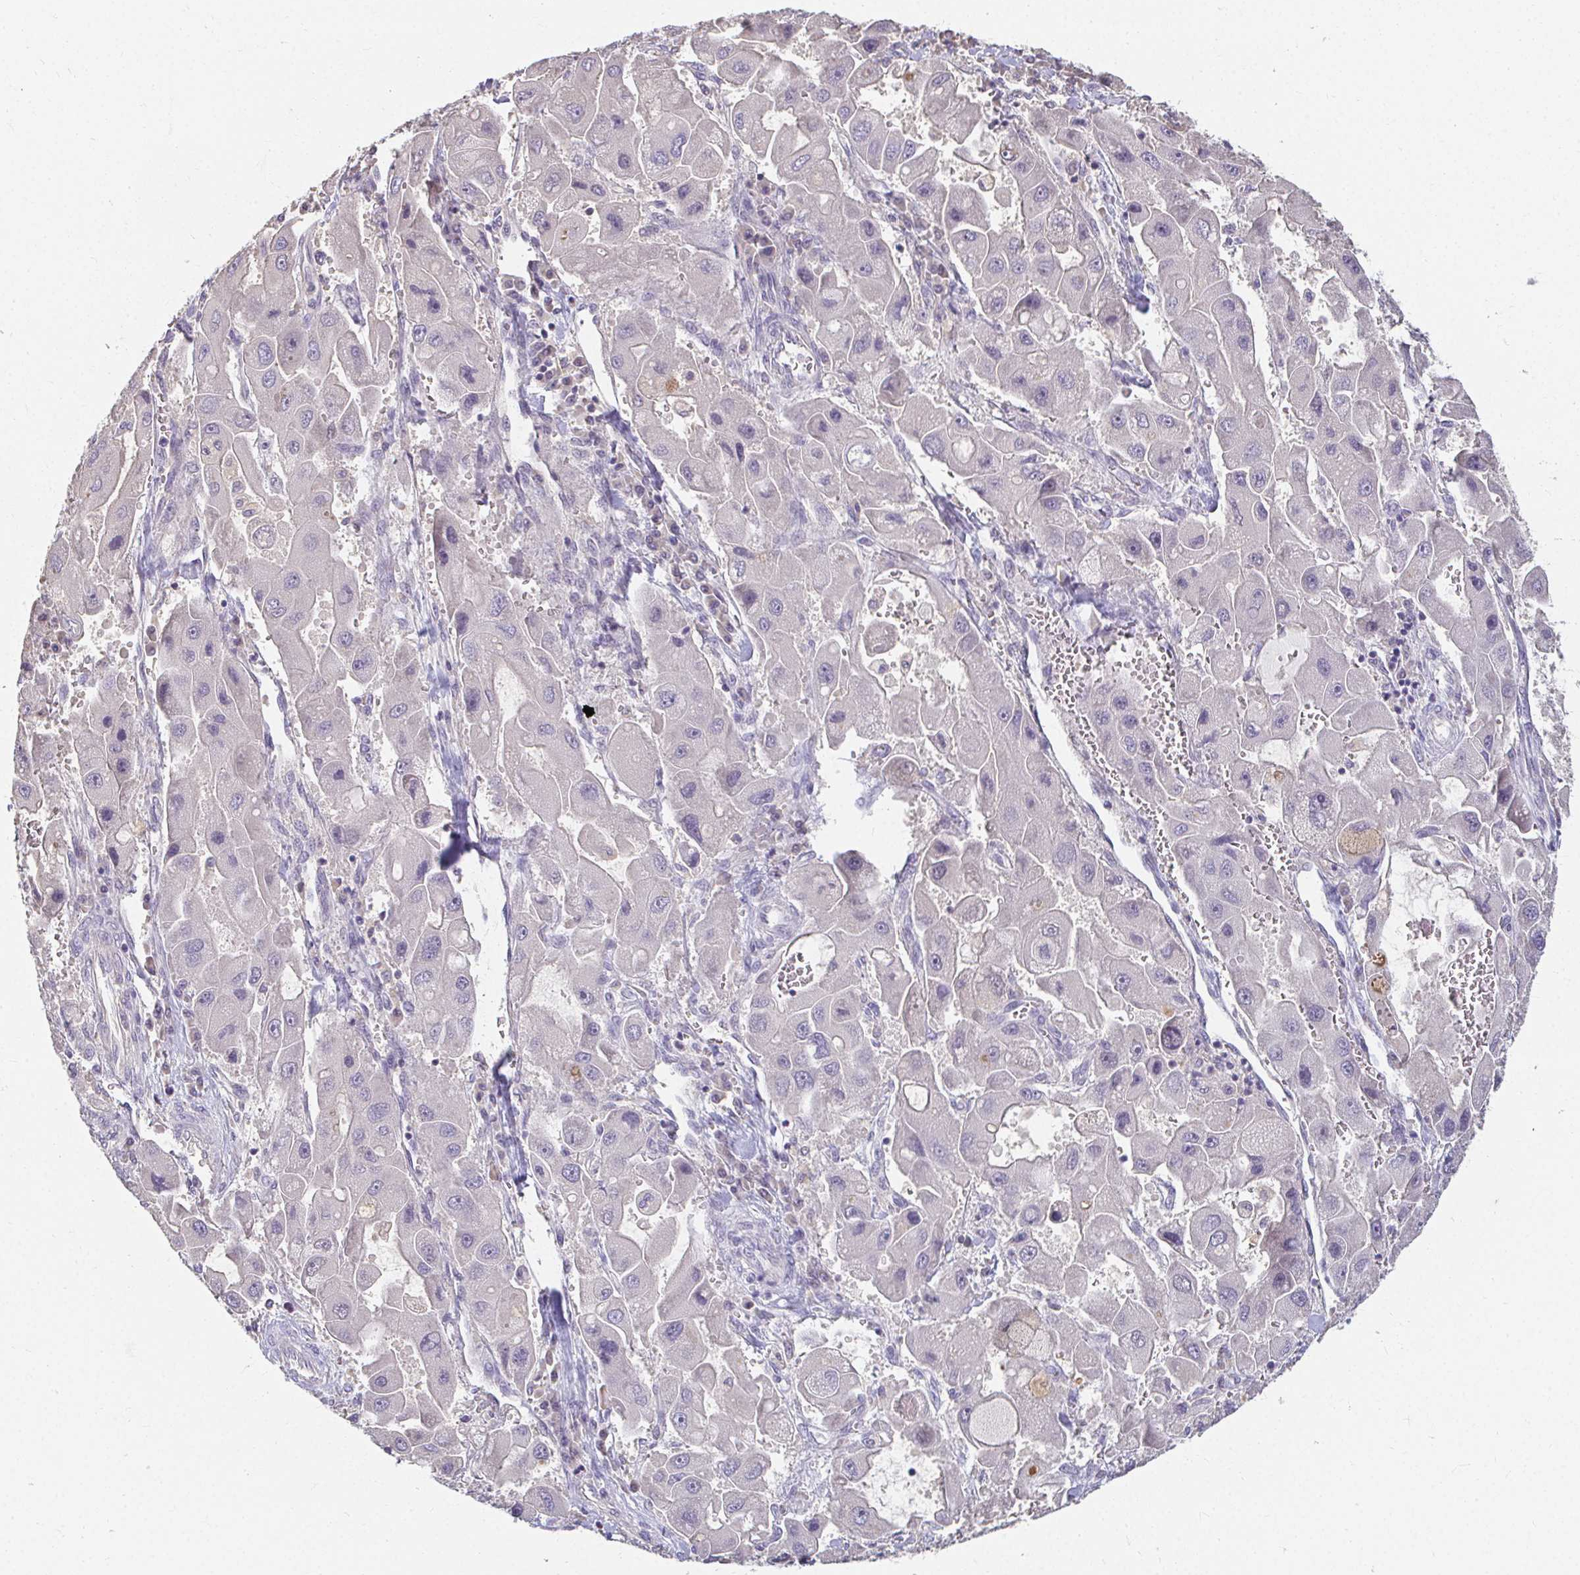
{"staining": {"intensity": "negative", "quantity": "none", "location": "none"}, "tissue": "liver cancer", "cell_type": "Tumor cells", "image_type": "cancer", "snomed": [{"axis": "morphology", "description": "Carcinoma, Hepatocellular, NOS"}, {"axis": "topography", "description": "Liver"}], "caption": "Immunohistochemistry image of neoplastic tissue: liver hepatocellular carcinoma stained with DAB exhibits no significant protein expression in tumor cells.", "gene": "LOXL4", "patient": {"sex": "male", "age": 24}}